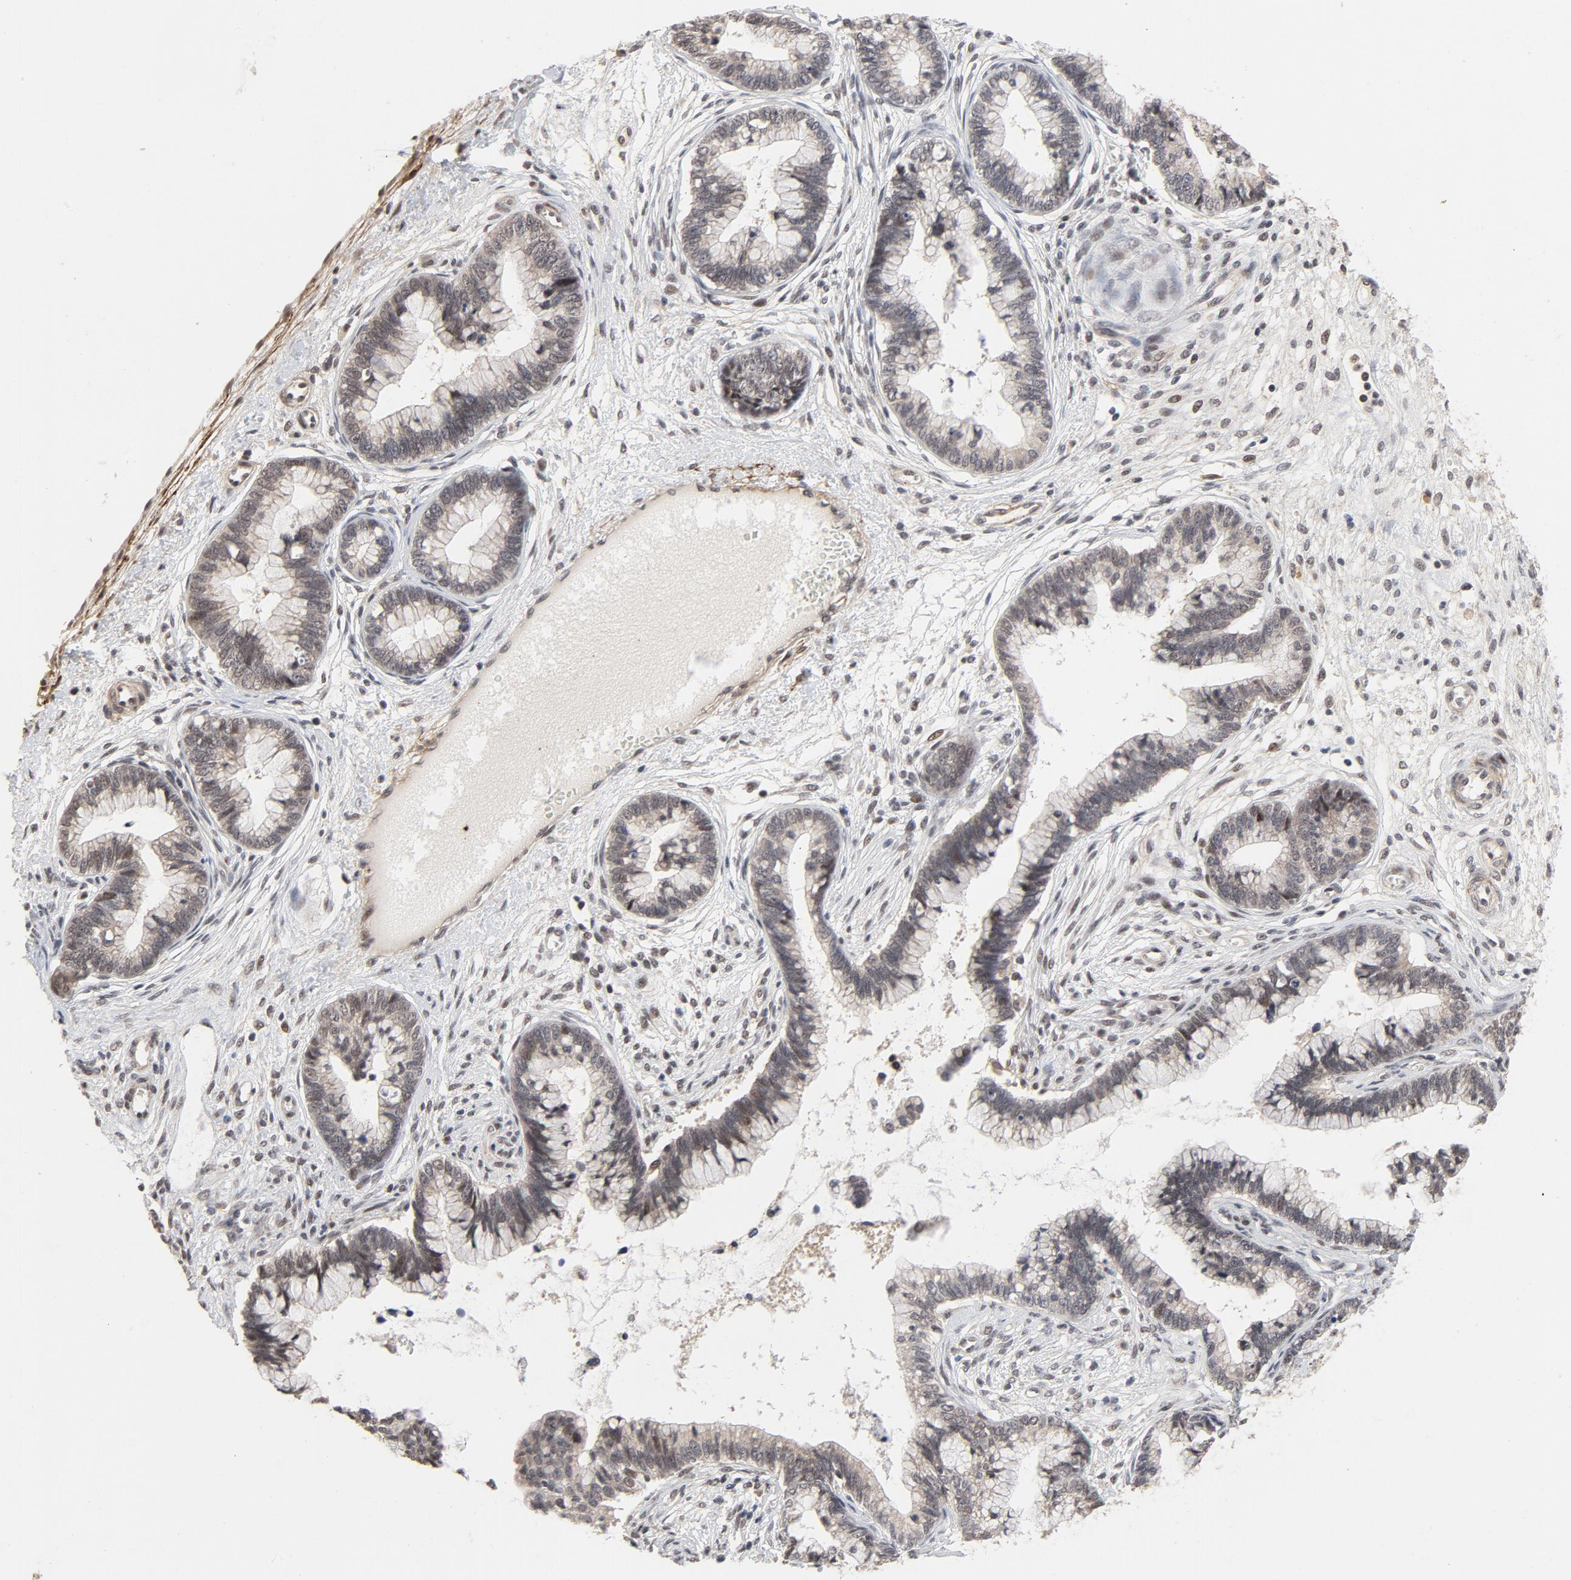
{"staining": {"intensity": "weak", "quantity": ">75%", "location": "cytoplasmic/membranous,nuclear"}, "tissue": "cervical cancer", "cell_type": "Tumor cells", "image_type": "cancer", "snomed": [{"axis": "morphology", "description": "Adenocarcinoma, NOS"}, {"axis": "topography", "description": "Cervix"}], "caption": "The photomicrograph exhibits immunohistochemical staining of cervical cancer. There is weak cytoplasmic/membranous and nuclear positivity is seen in approximately >75% of tumor cells.", "gene": "ZKSCAN8", "patient": {"sex": "female", "age": 44}}